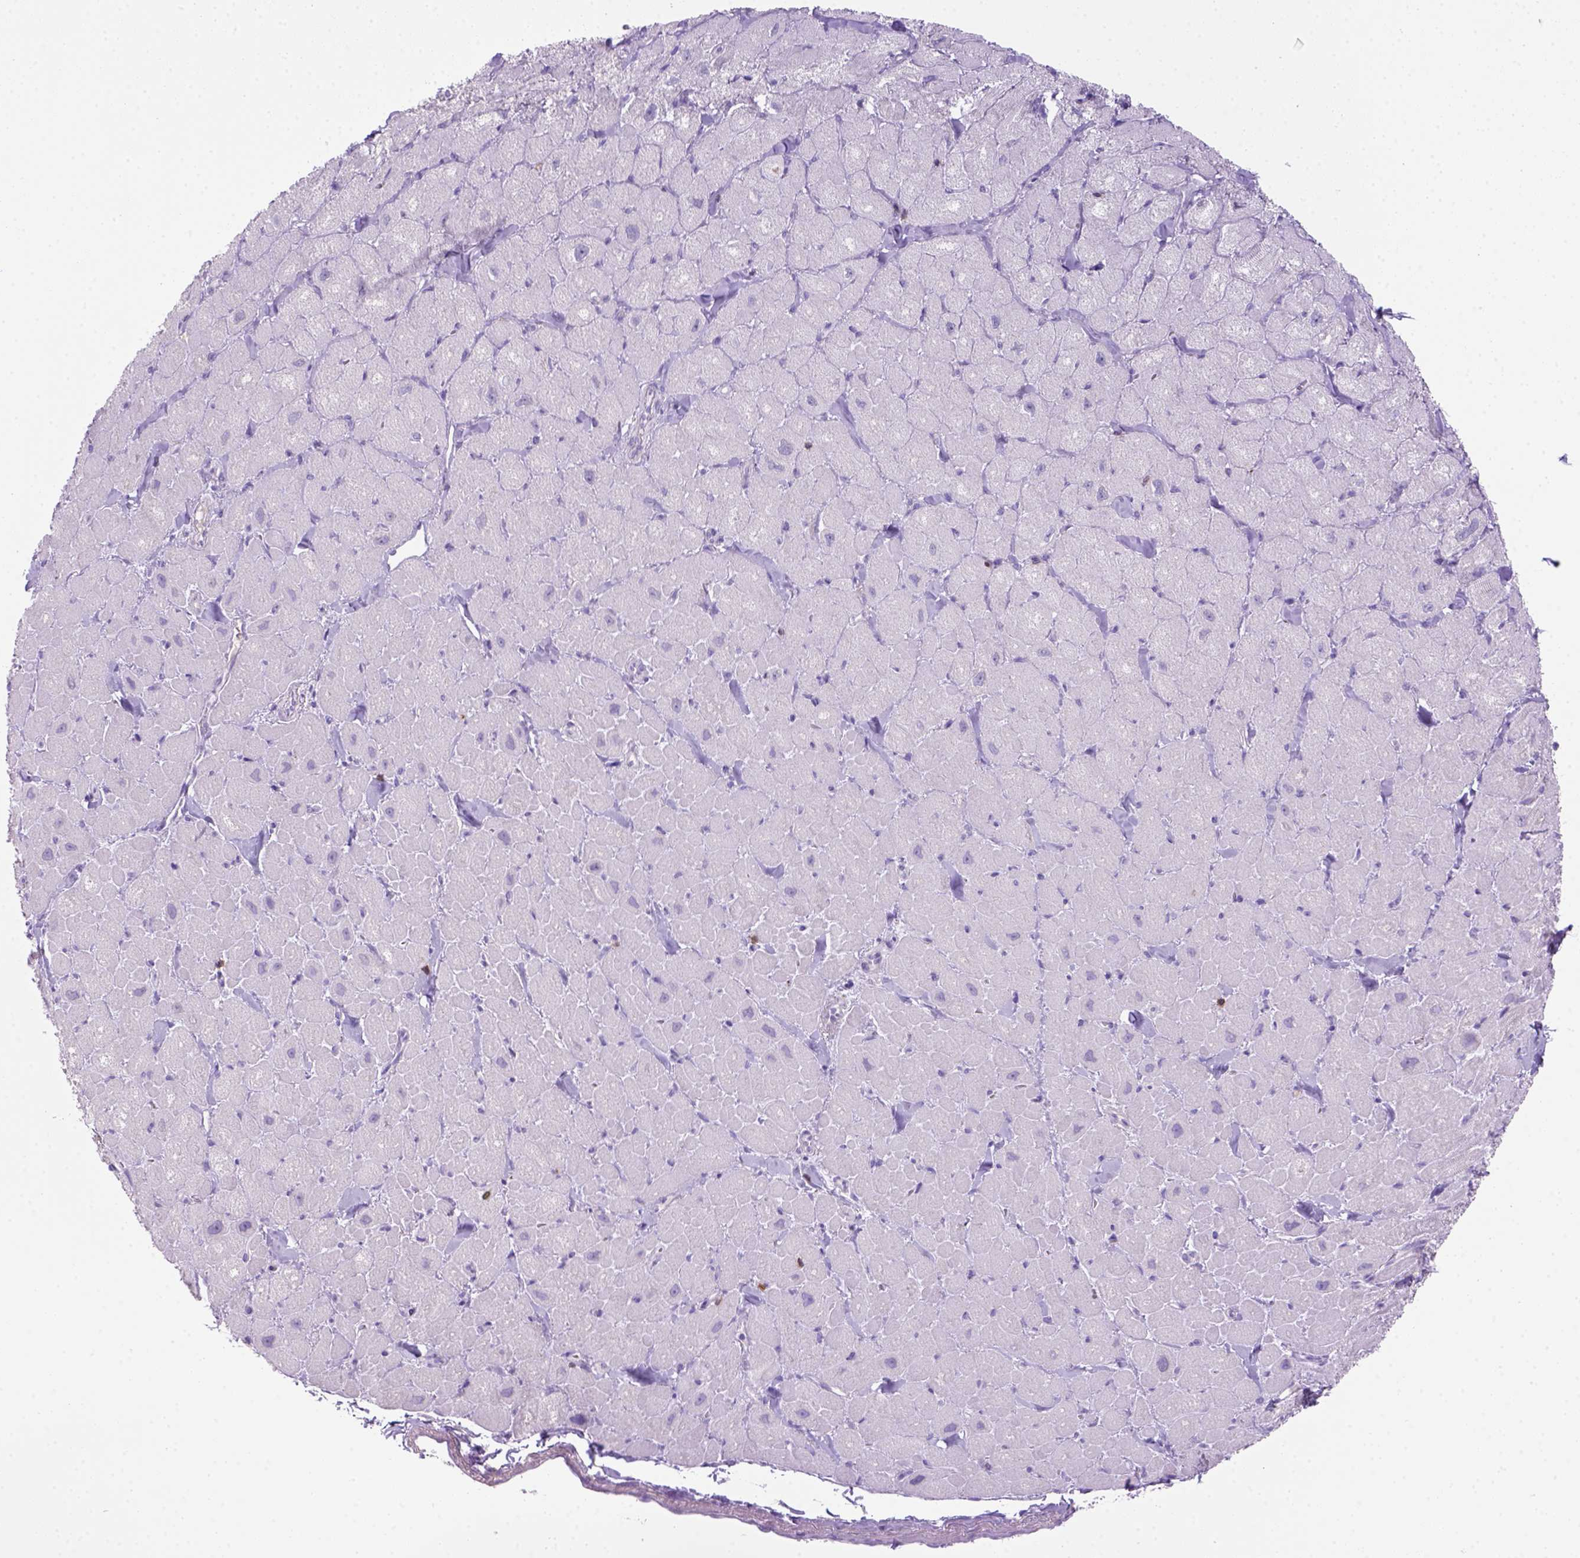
{"staining": {"intensity": "negative", "quantity": "none", "location": "none"}, "tissue": "heart muscle", "cell_type": "Cardiomyocytes", "image_type": "normal", "snomed": [{"axis": "morphology", "description": "Normal tissue, NOS"}, {"axis": "topography", "description": "Heart"}], "caption": "Cardiomyocytes are negative for brown protein staining in benign heart muscle. (DAB immunohistochemistry (IHC), high magnification).", "gene": "CD3E", "patient": {"sex": "male", "age": 60}}